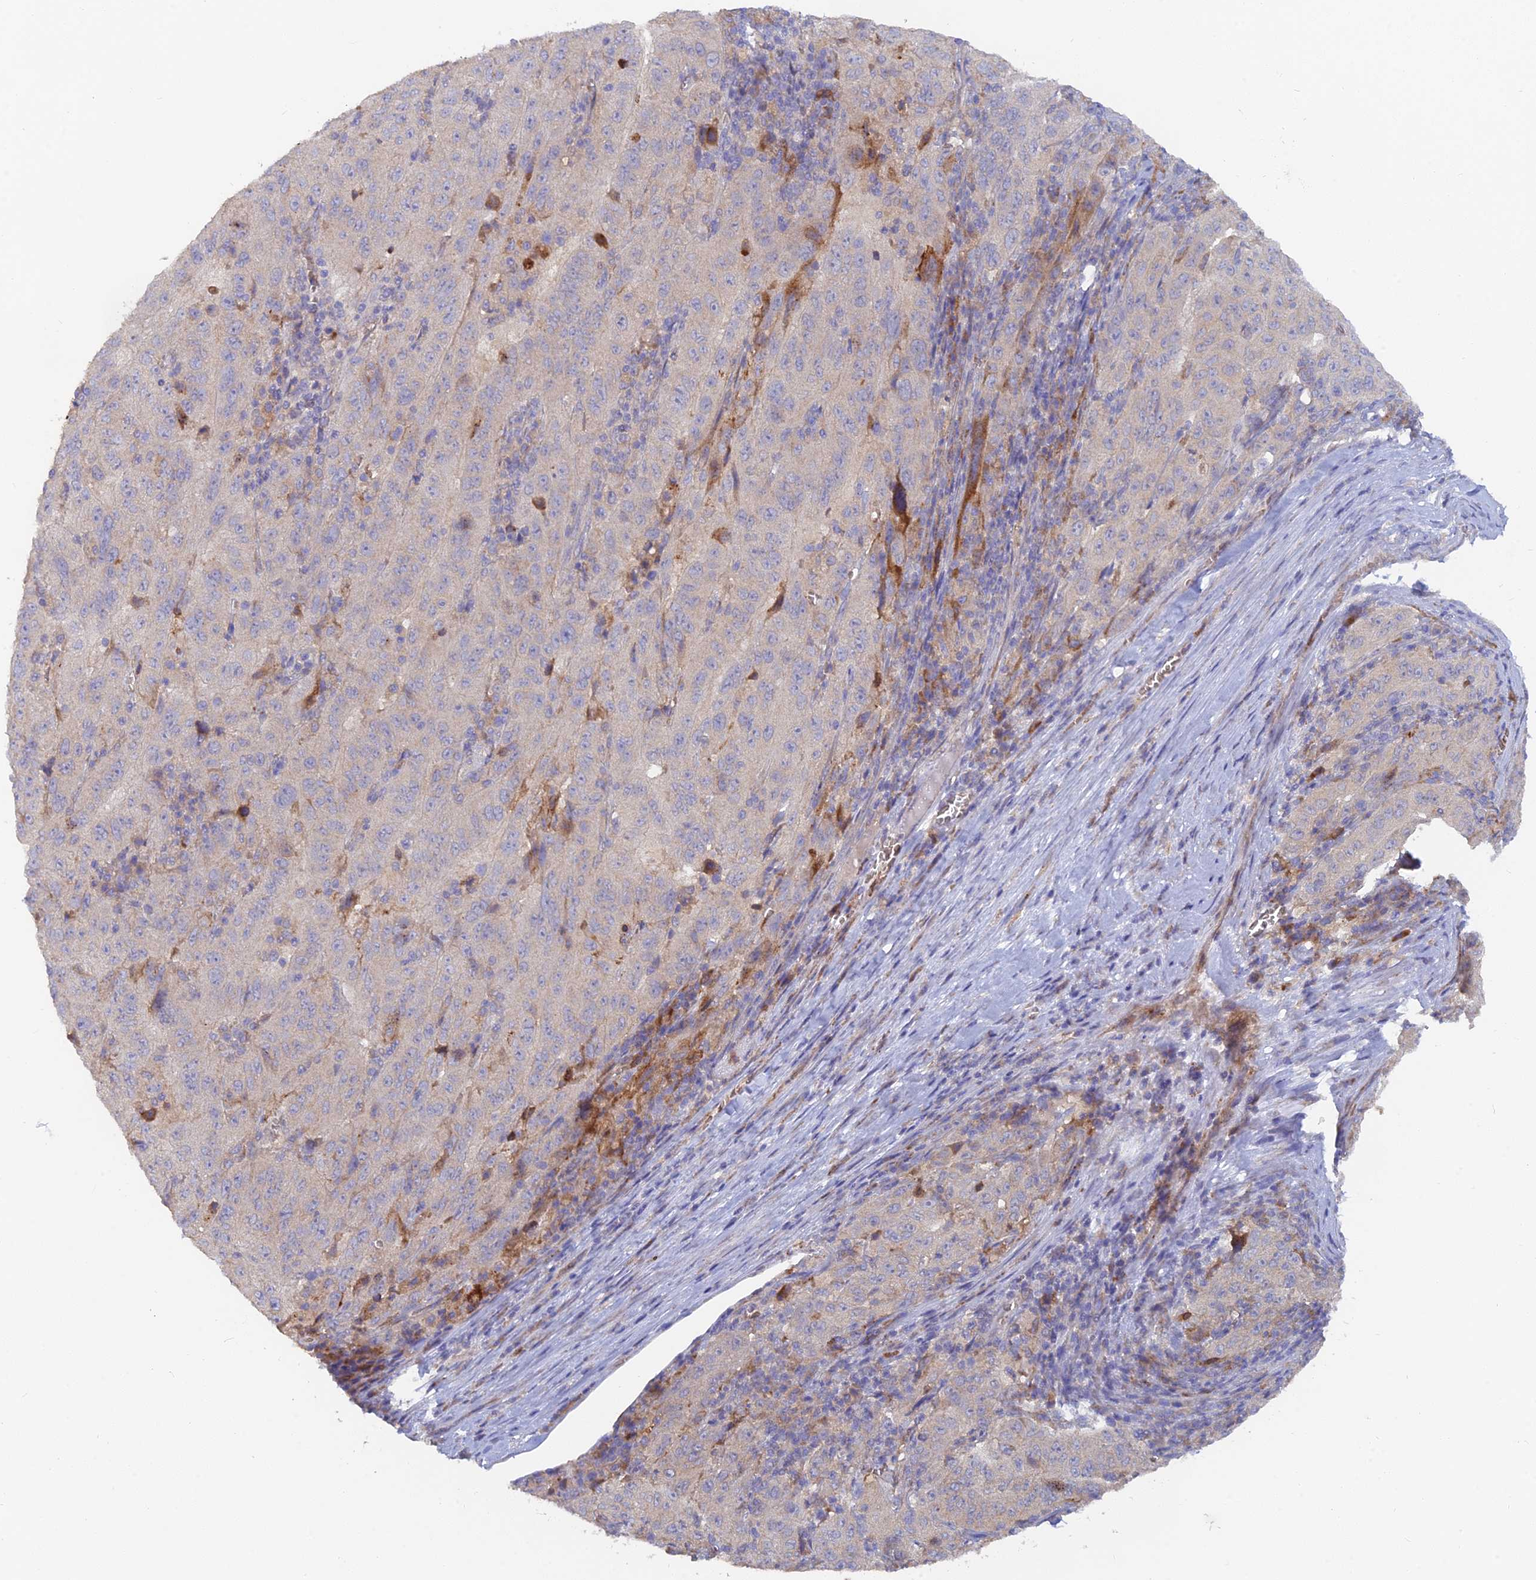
{"staining": {"intensity": "negative", "quantity": "none", "location": "none"}, "tissue": "pancreatic cancer", "cell_type": "Tumor cells", "image_type": "cancer", "snomed": [{"axis": "morphology", "description": "Adenocarcinoma, NOS"}, {"axis": "topography", "description": "Pancreas"}], "caption": "IHC of human adenocarcinoma (pancreatic) reveals no positivity in tumor cells.", "gene": "ARRDC1", "patient": {"sex": "male", "age": 63}}